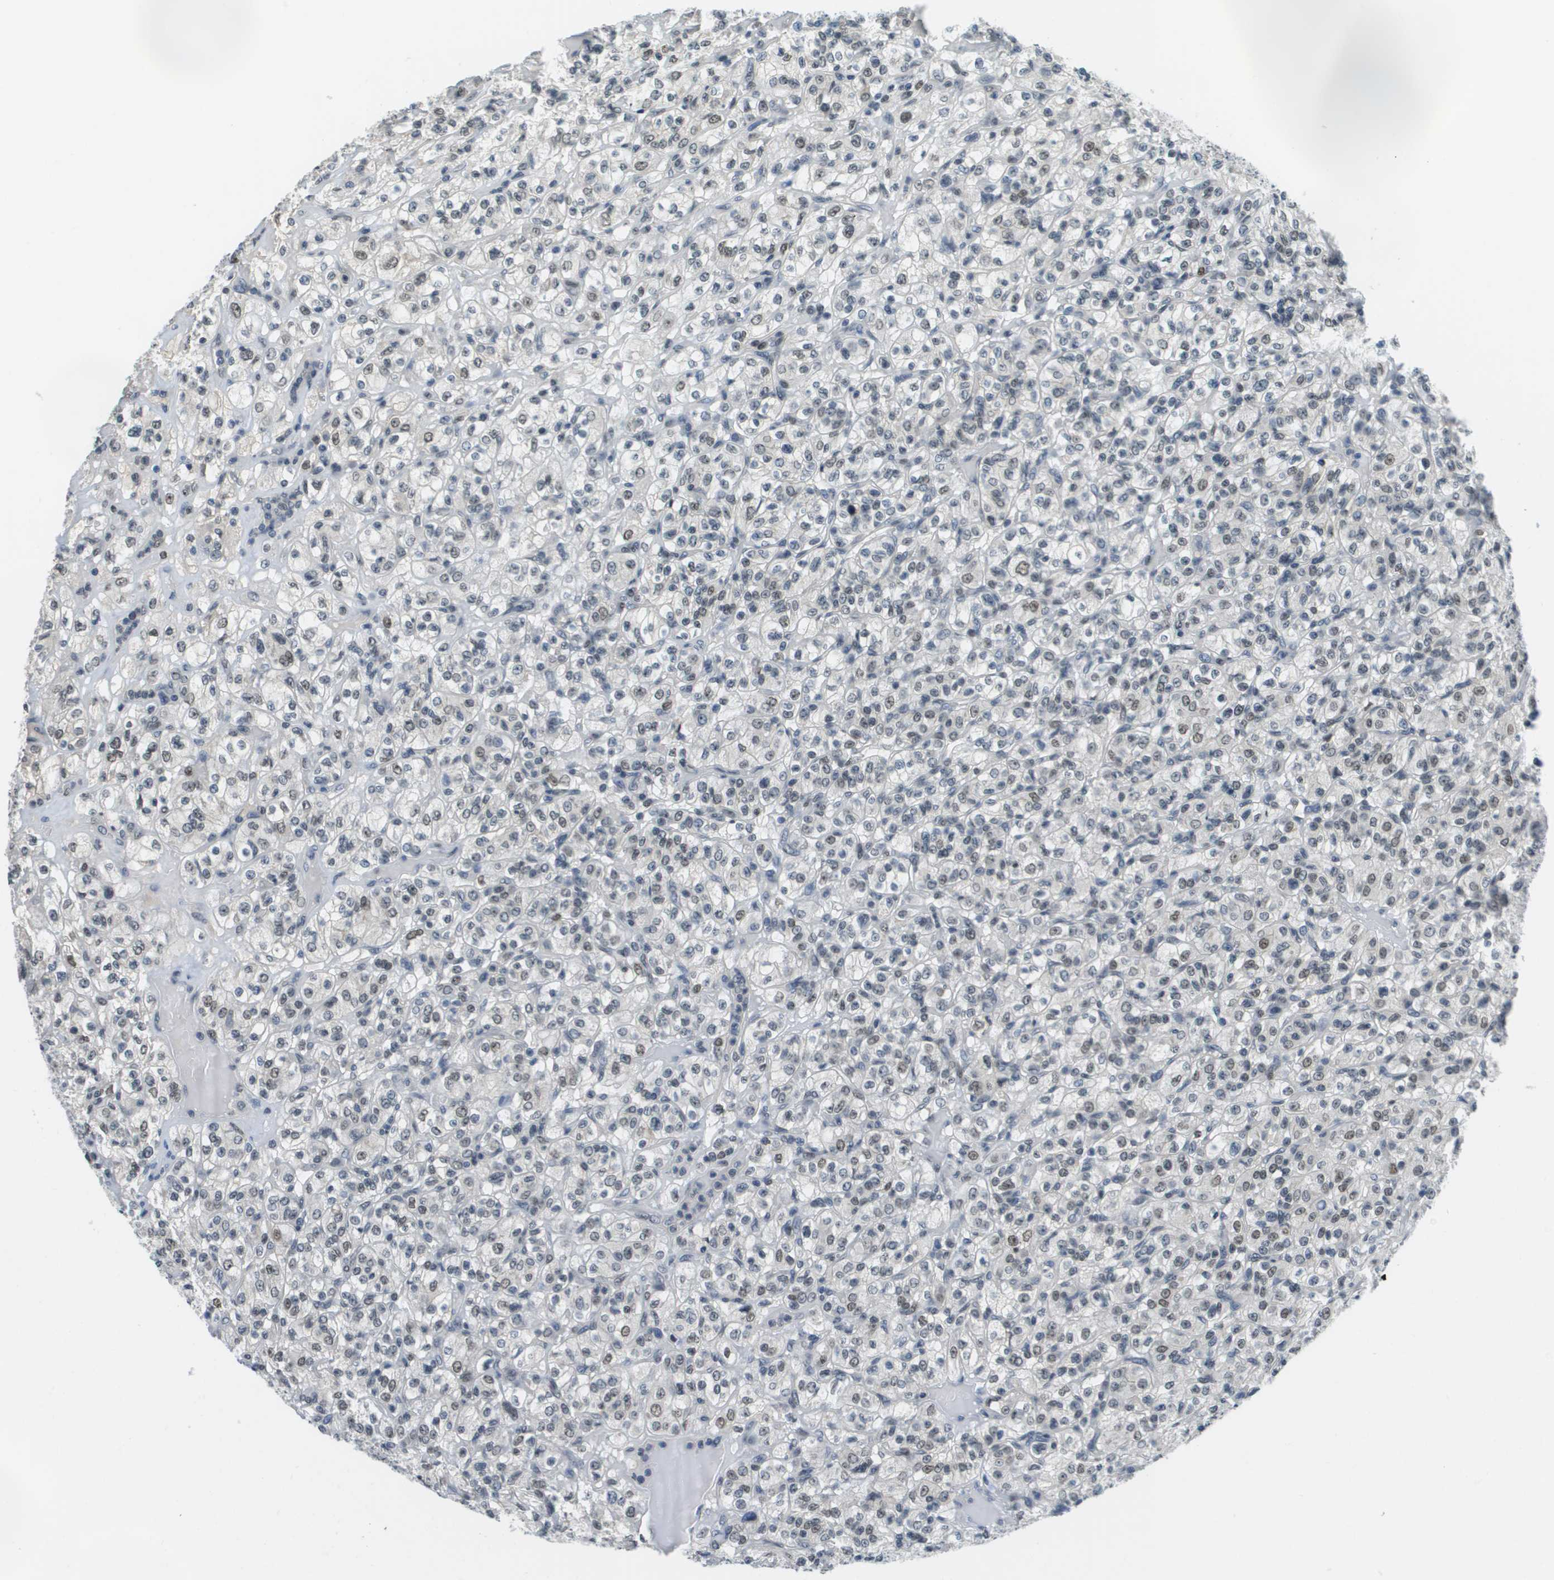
{"staining": {"intensity": "weak", "quantity": "25%-75%", "location": "nuclear"}, "tissue": "renal cancer", "cell_type": "Tumor cells", "image_type": "cancer", "snomed": [{"axis": "morphology", "description": "Normal tissue, NOS"}, {"axis": "morphology", "description": "Adenocarcinoma, NOS"}, {"axis": "topography", "description": "Kidney"}], "caption": "Protein expression analysis of human adenocarcinoma (renal) reveals weak nuclear staining in about 25%-75% of tumor cells. Using DAB (brown) and hematoxylin (blue) stains, captured at high magnification using brightfield microscopy.", "gene": "CBX5", "patient": {"sex": "female", "age": 72}}